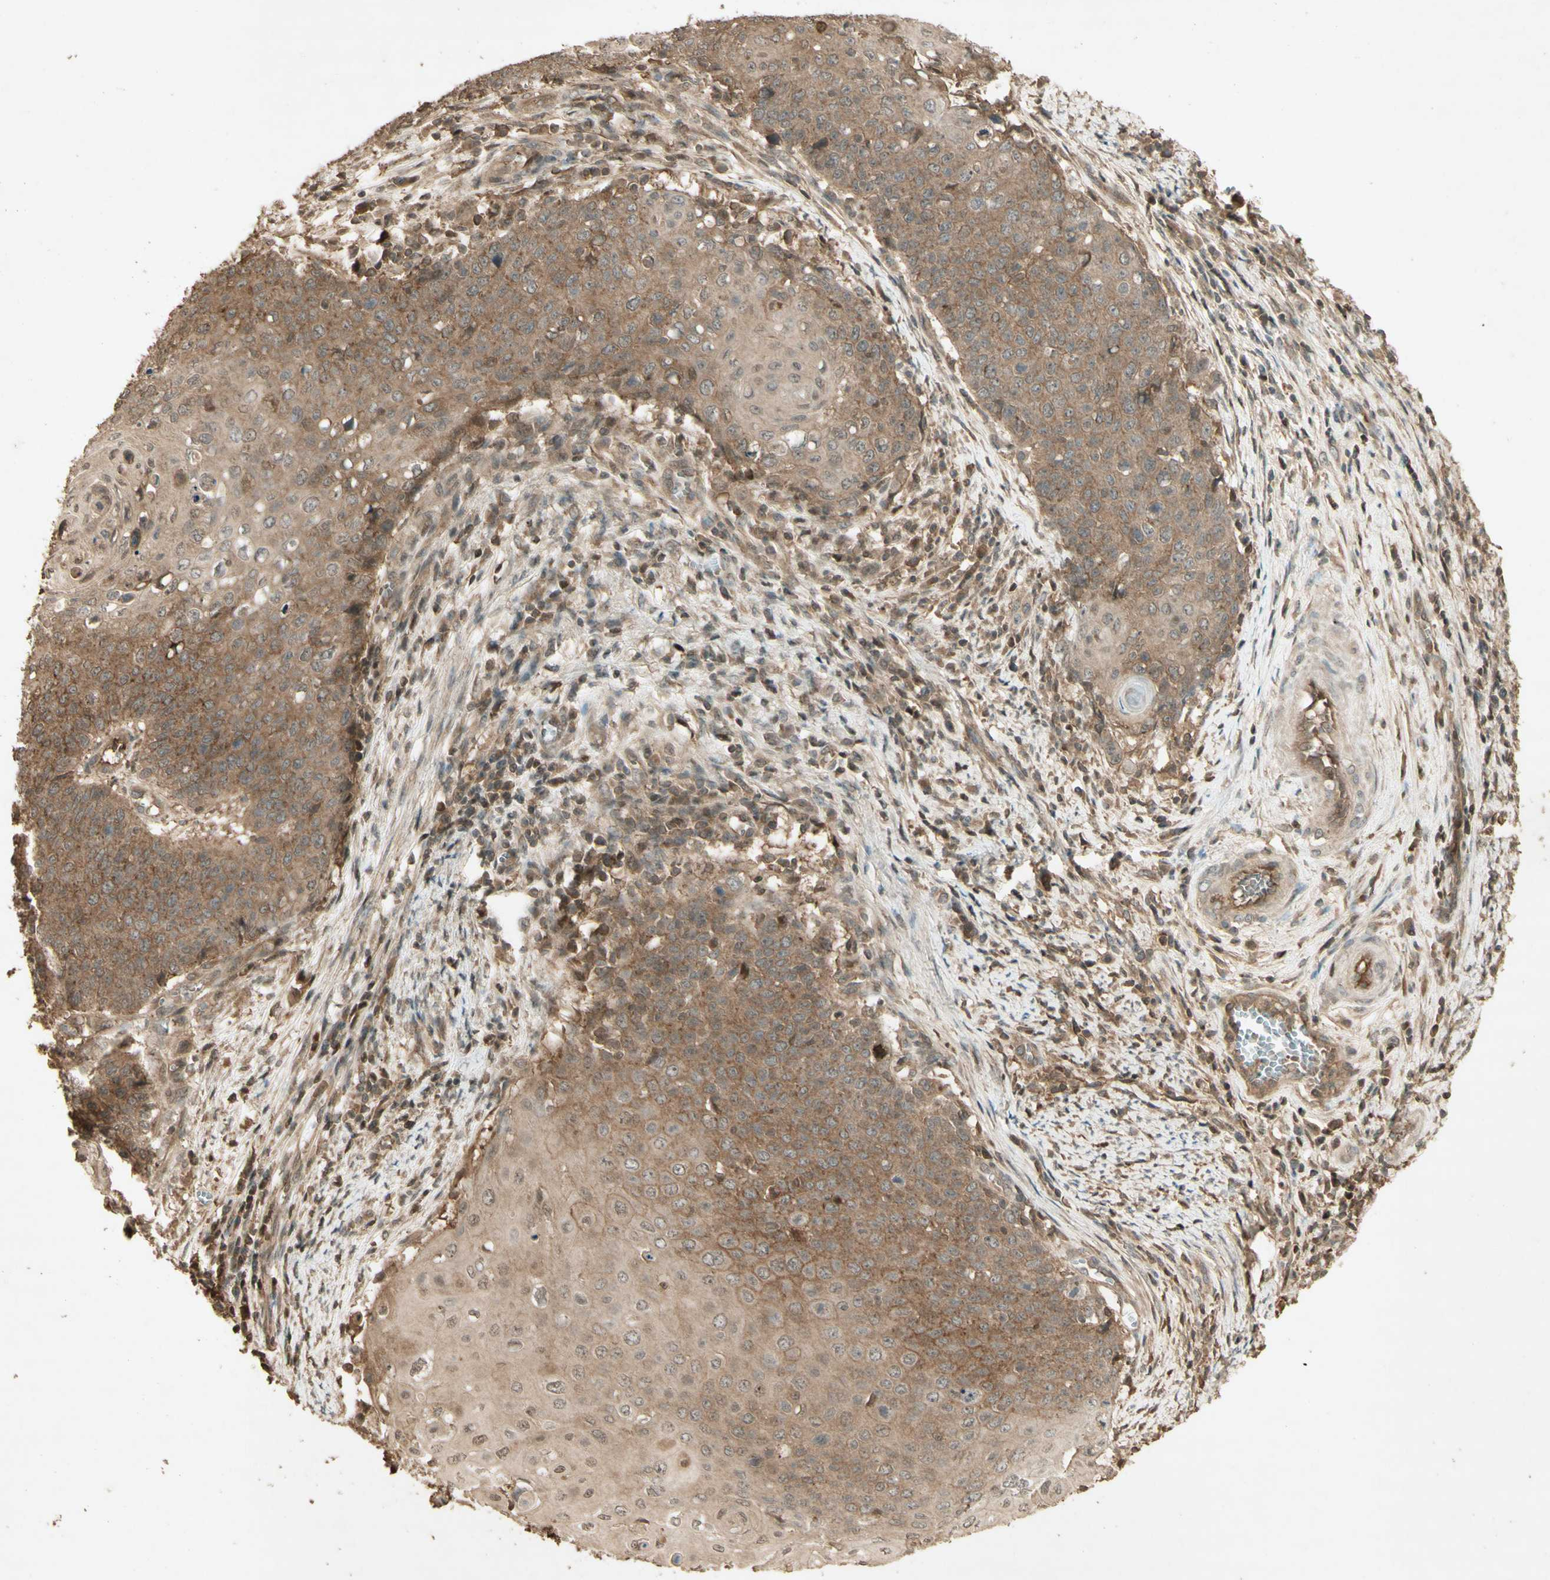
{"staining": {"intensity": "moderate", "quantity": ">75%", "location": "cytoplasmic/membranous"}, "tissue": "cervical cancer", "cell_type": "Tumor cells", "image_type": "cancer", "snomed": [{"axis": "morphology", "description": "Squamous cell carcinoma, NOS"}, {"axis": "topography", "description": "Cervix"}], "caption": "Immunohistochemical staining of human cervical cancer (squamous cell carcinoma) demonstrates medium levels of moderate cytoplasmic/membranous protein positivity in about >75% of tumor cells. (brown staining indicates protein expression, while blue staining denotes nuclei).", "gene": "SMAD9", "patient": {"sex": "female", "age": 39}}